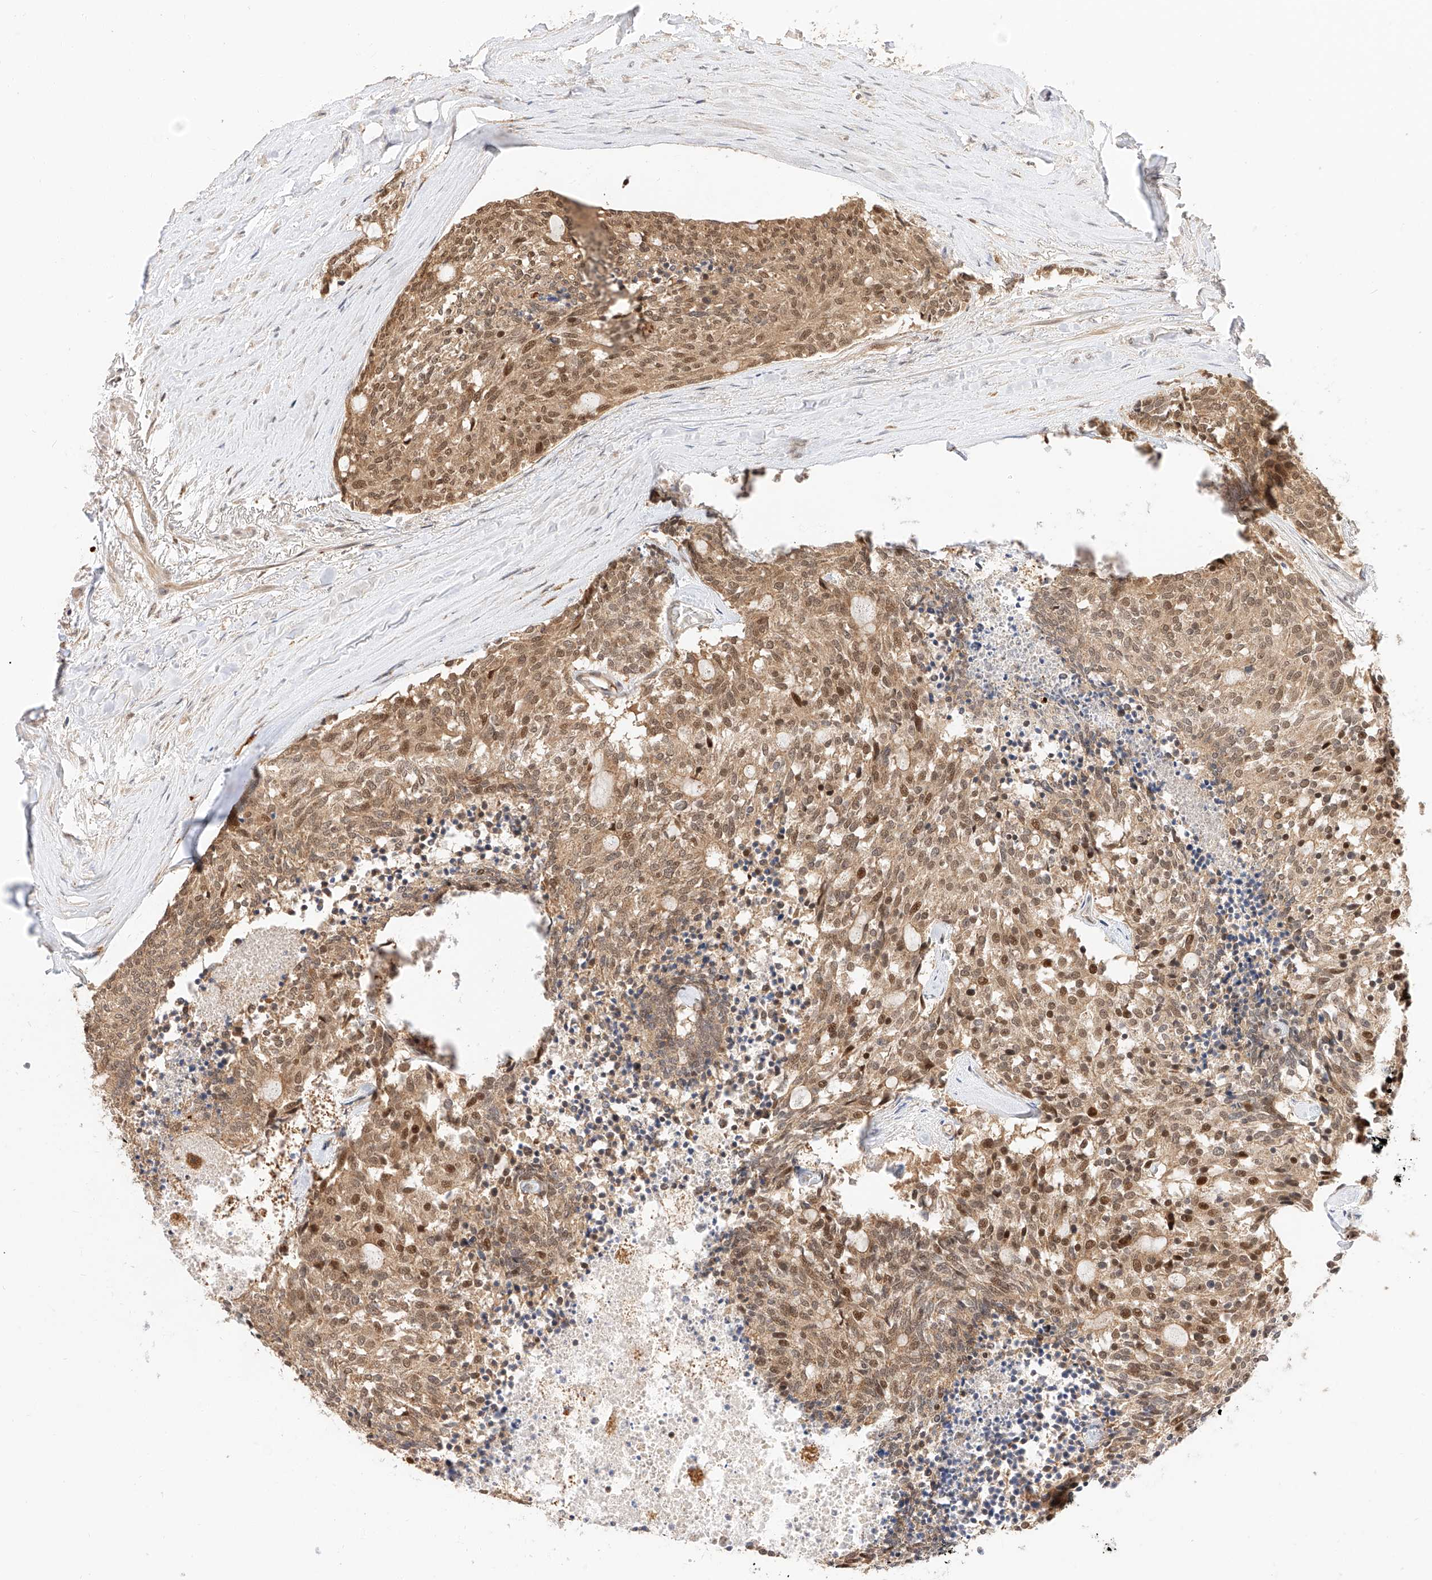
{"staining": {"intensity": "moderate", "quantity": ">75%", "location": "cytoplasmic/membranous,nuclear"}, "tissue": "carcinoid", "cell_type": "Tumor cells", "image_type": "cancer", "snomed": [{"axis": "morphology", "description": "Carcinoid, malignant, NOS"}, {"axis": "topography", "description": "Pancreas"}], "caption": "Carcinoid (malignant) stained with IHC shows moderate cytoplasmic/membranous and nuclear staining in about >75% of tumor cells.", "gene": "EIF4H", "patient": {"sex": "female", "age": 54}}